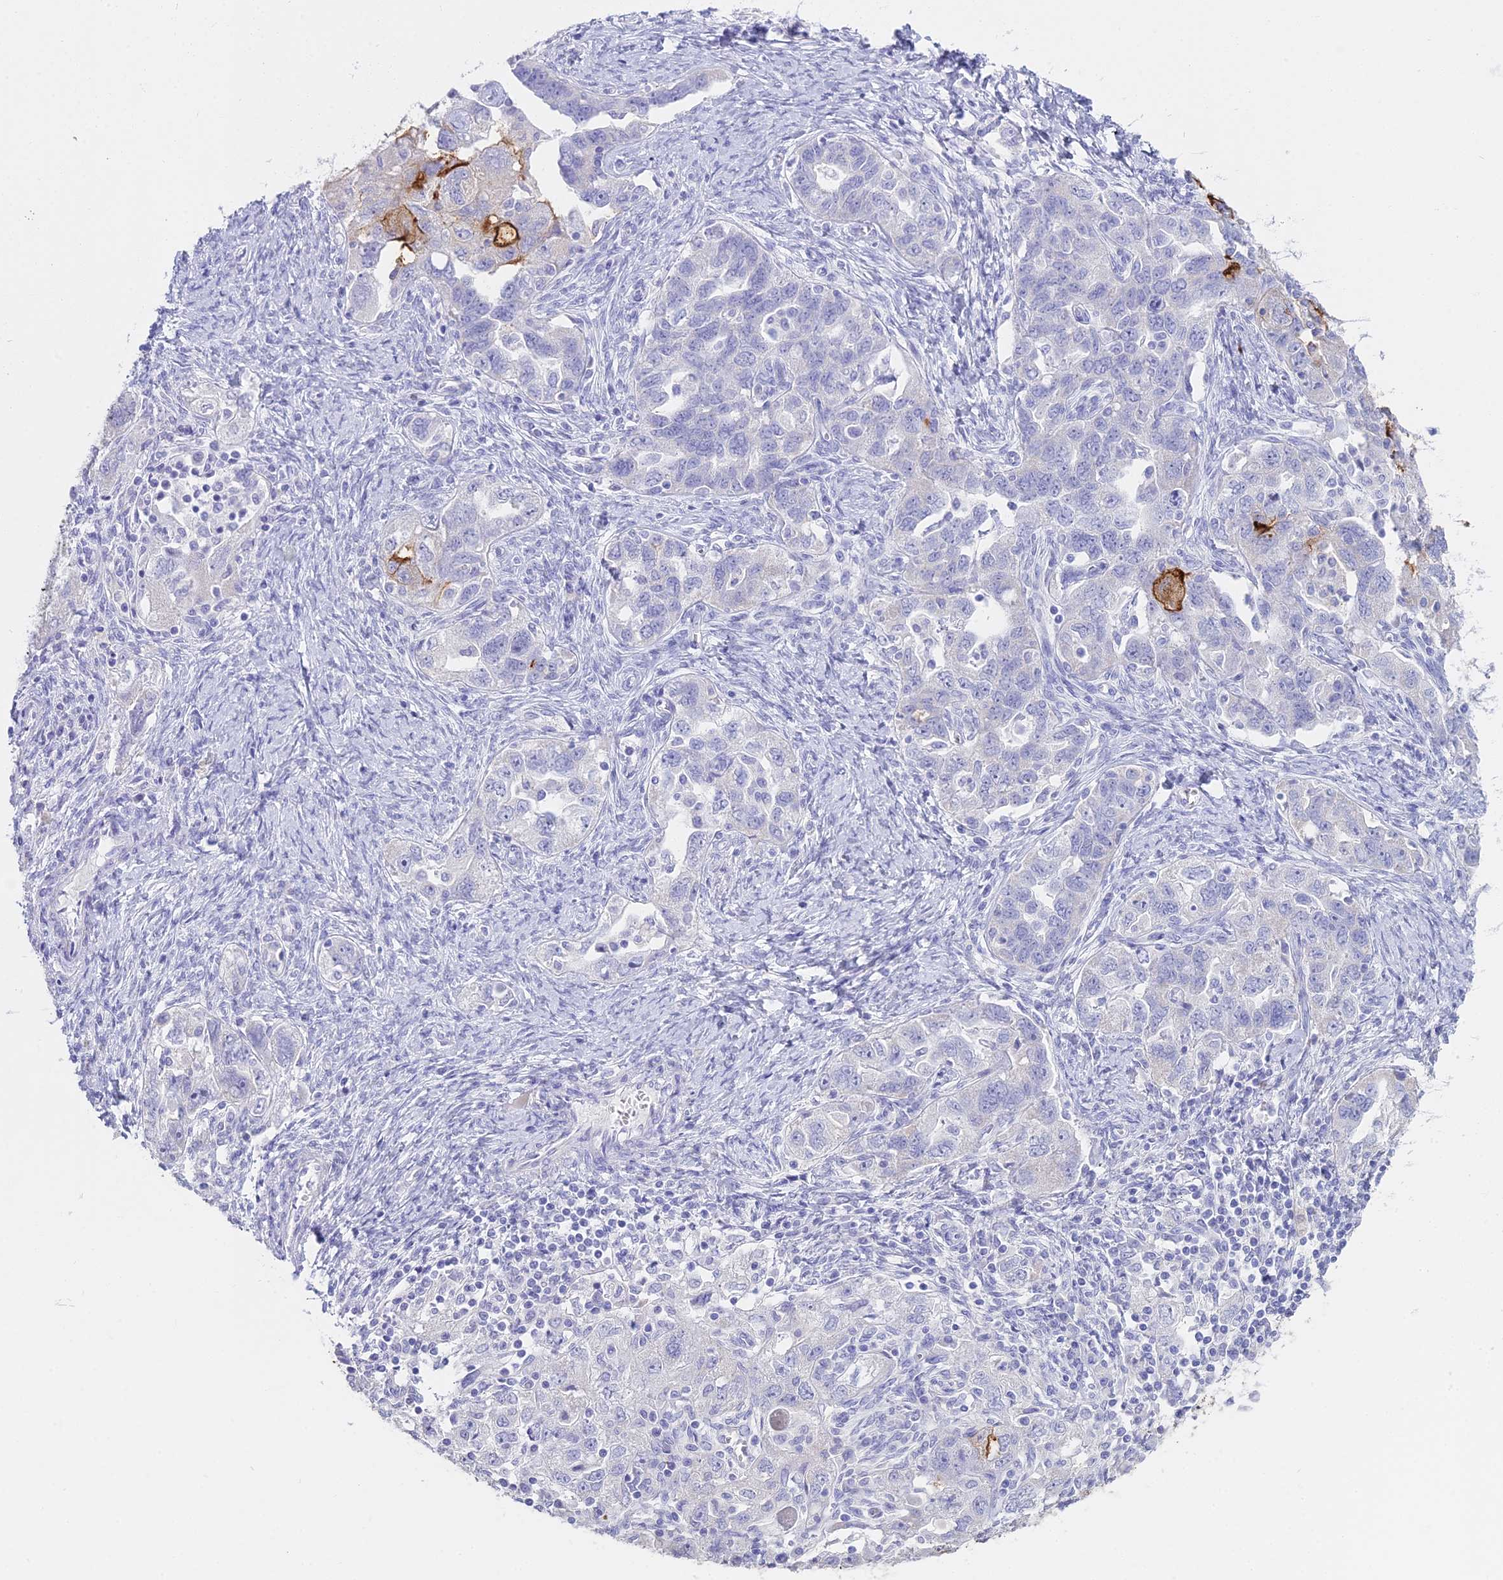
{"staining": {"intensity": "strong", "quantity": "<25%", "location": "cytoplasmic/membranous"}, "tissue": "ovarian cancer", "cell_type": "Tumor cells", "image_type": "cancer", "snomed": [{"axis": "morphology", "description": "Carcinoma, NOS"}, {"axis": "morphology", "description": "Cystadenocarcinoma, serous, NOS"}, {"axis": "topography", "description": "Ovary"}], "caption": "Human ovarian carcinoma stained with a brown dye displays strong cytoplasmic/membranous positive staining in approximately <25% of tumor cells.", "gene": "ALPP", "patient": {"sex": "female", "age": 69}}